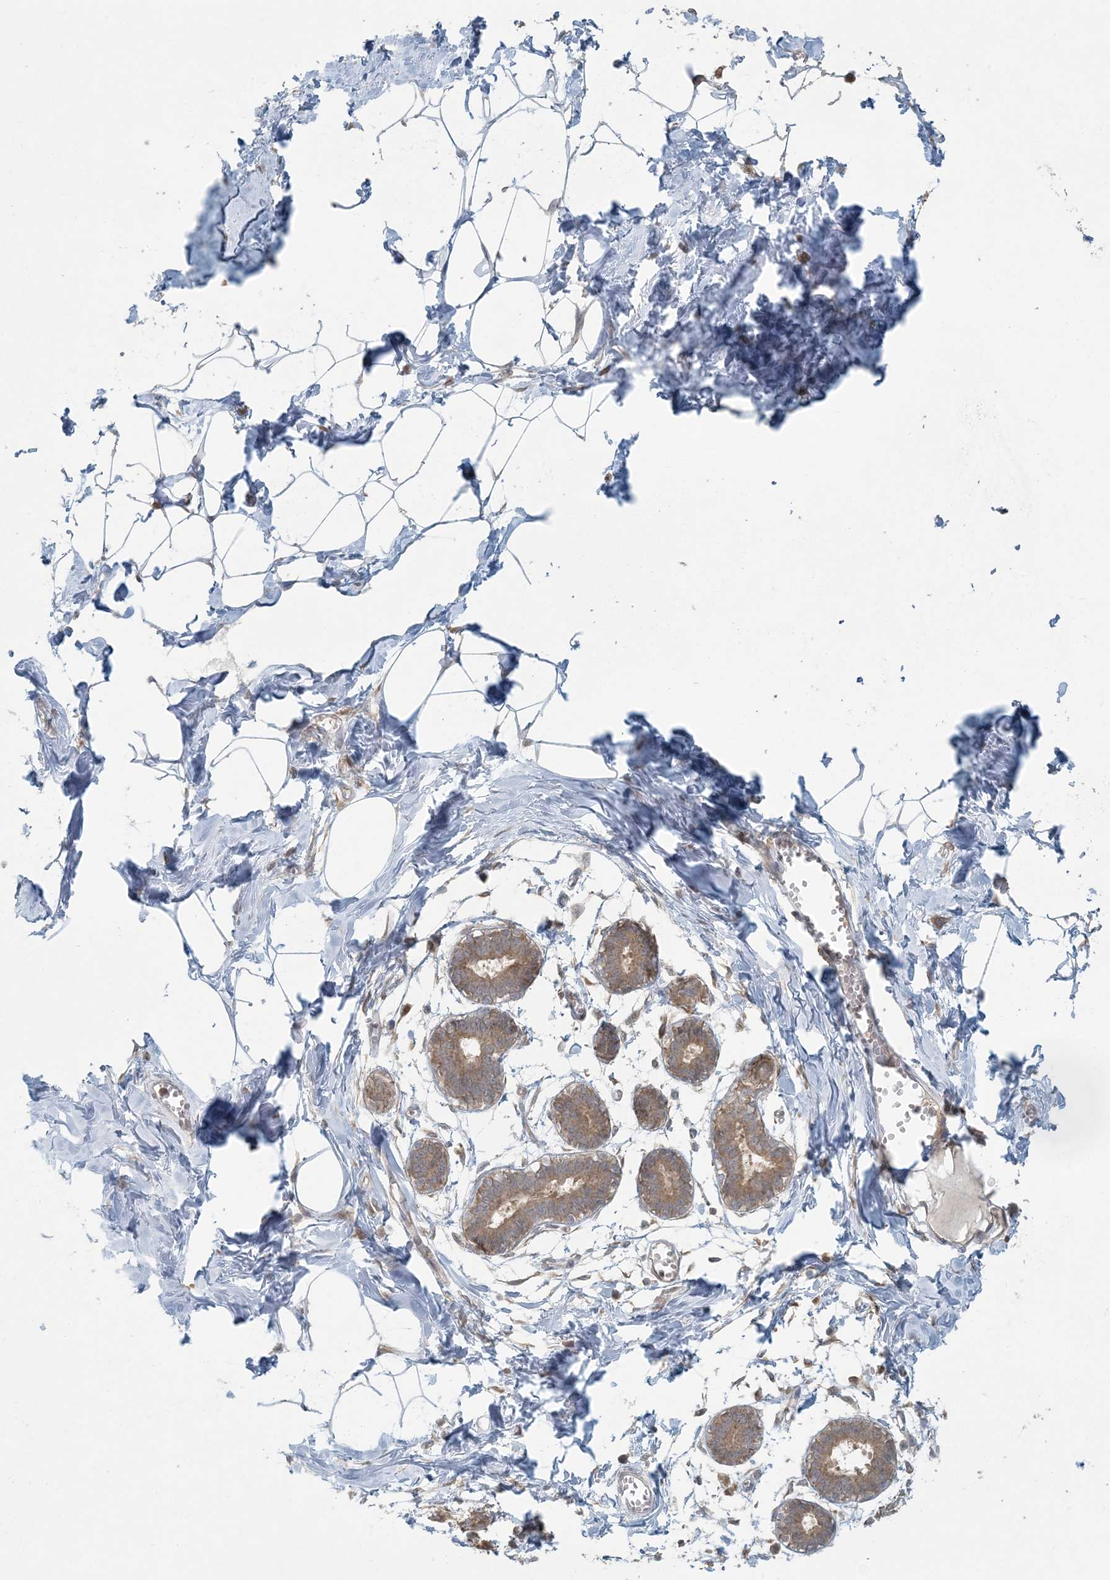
{"staining": {"intensity": "negative", "quantity": "none", "location": "none"}, "tissue": "breast", "cell_type": "Adipocytes", "image_type": "normal", "snomed": [{"axis": "morphology", "description": "Normal tissue, NOS"}, {"axis": "topography", "description": "Breast"}], "caption": "Immunohistochemical staining of unremarkable human breast exhibits no significant staining in adipocytes. (DAB (3,3'-diaminobenzidine) IHC, high magnification).", "gene": "CTDNEP1", "patient": {"sex": "female", "age": 27}}